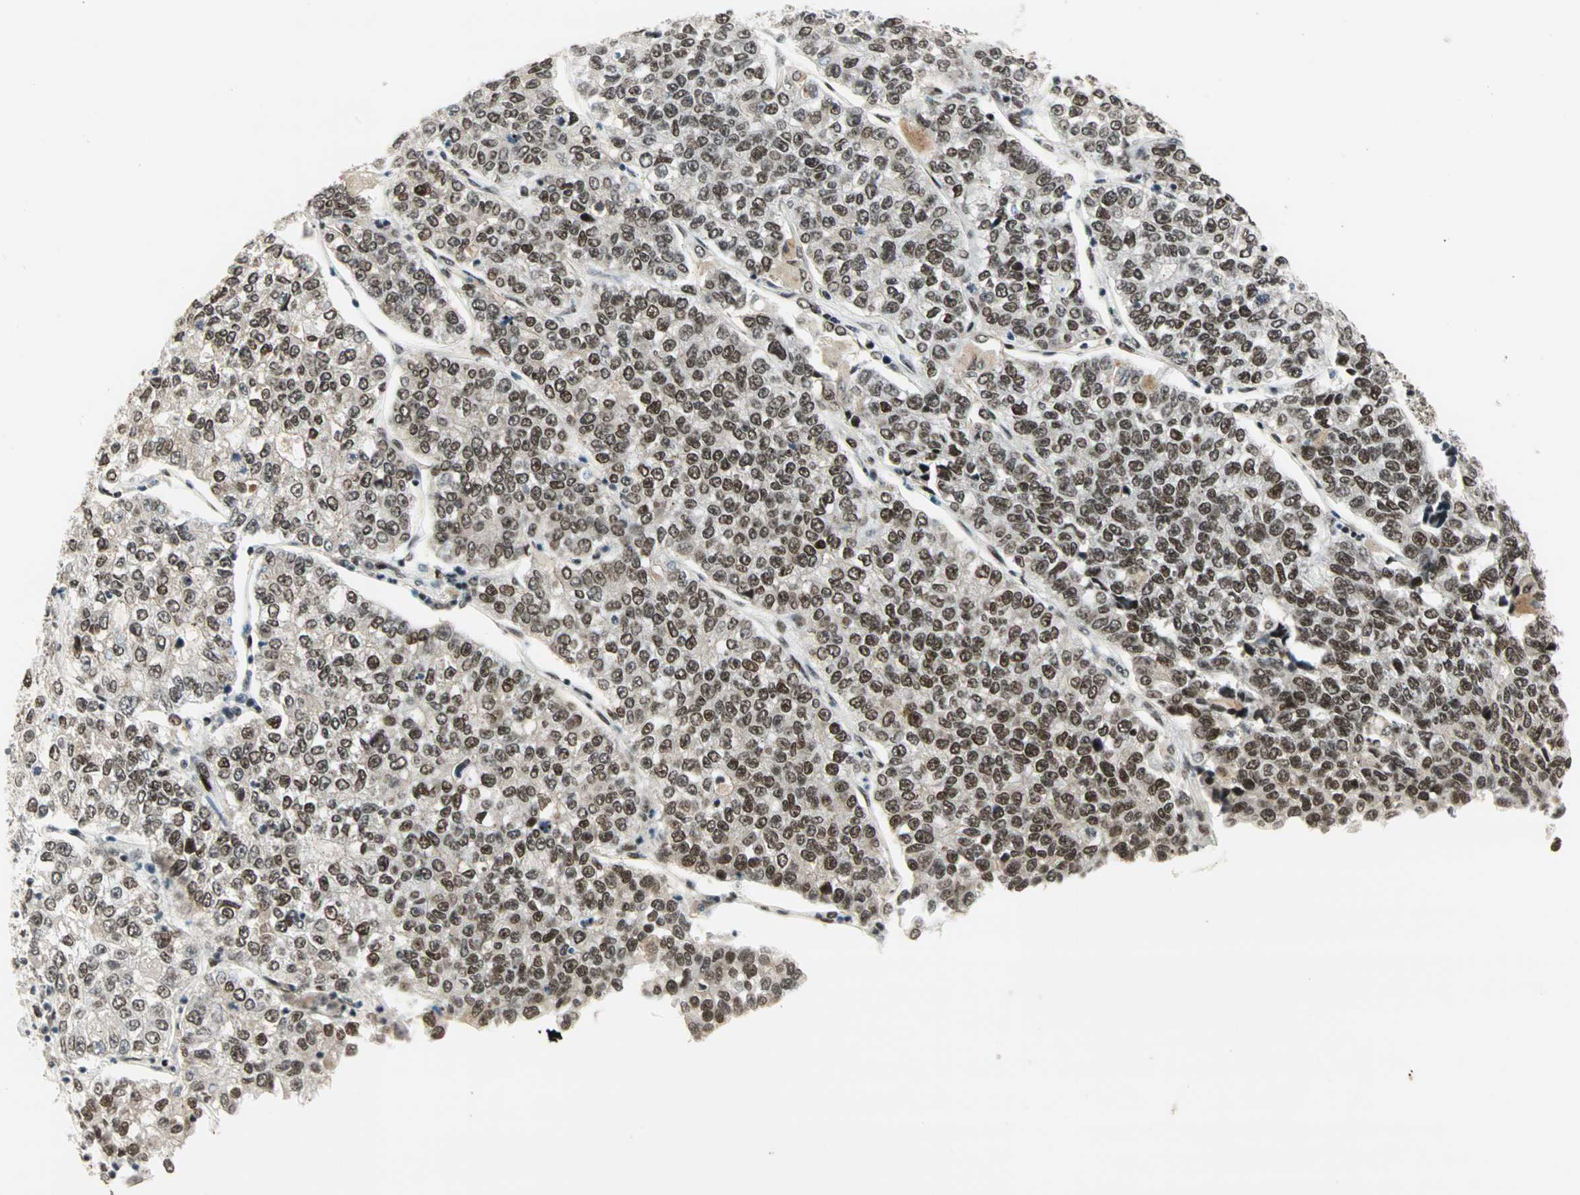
{"staining": {"intensity": "moderate", "quantity": ">75%", "location": "nuclear"}, "tissue": "lung cancer", "cell_type": "Tumor cells", "image_type": "cancer", "snomed": [{"axis": "morphology", "description": "Adenocarcinoma, NOS"}, {"axis": "topography", "description": "Lung"}], "caption": "Moderate nuclear protein staining is appreciated in about >75% of tumor cells in adenocarcinoma (lung). The staining is performed using DAB (3,3'-diaminobenzidine) brown chromogen to label protein expression. The nuclei are counter-stained blue using hematoxylin.", "gene": "BLM", "patient": {"sex": "male", "age": 49}}